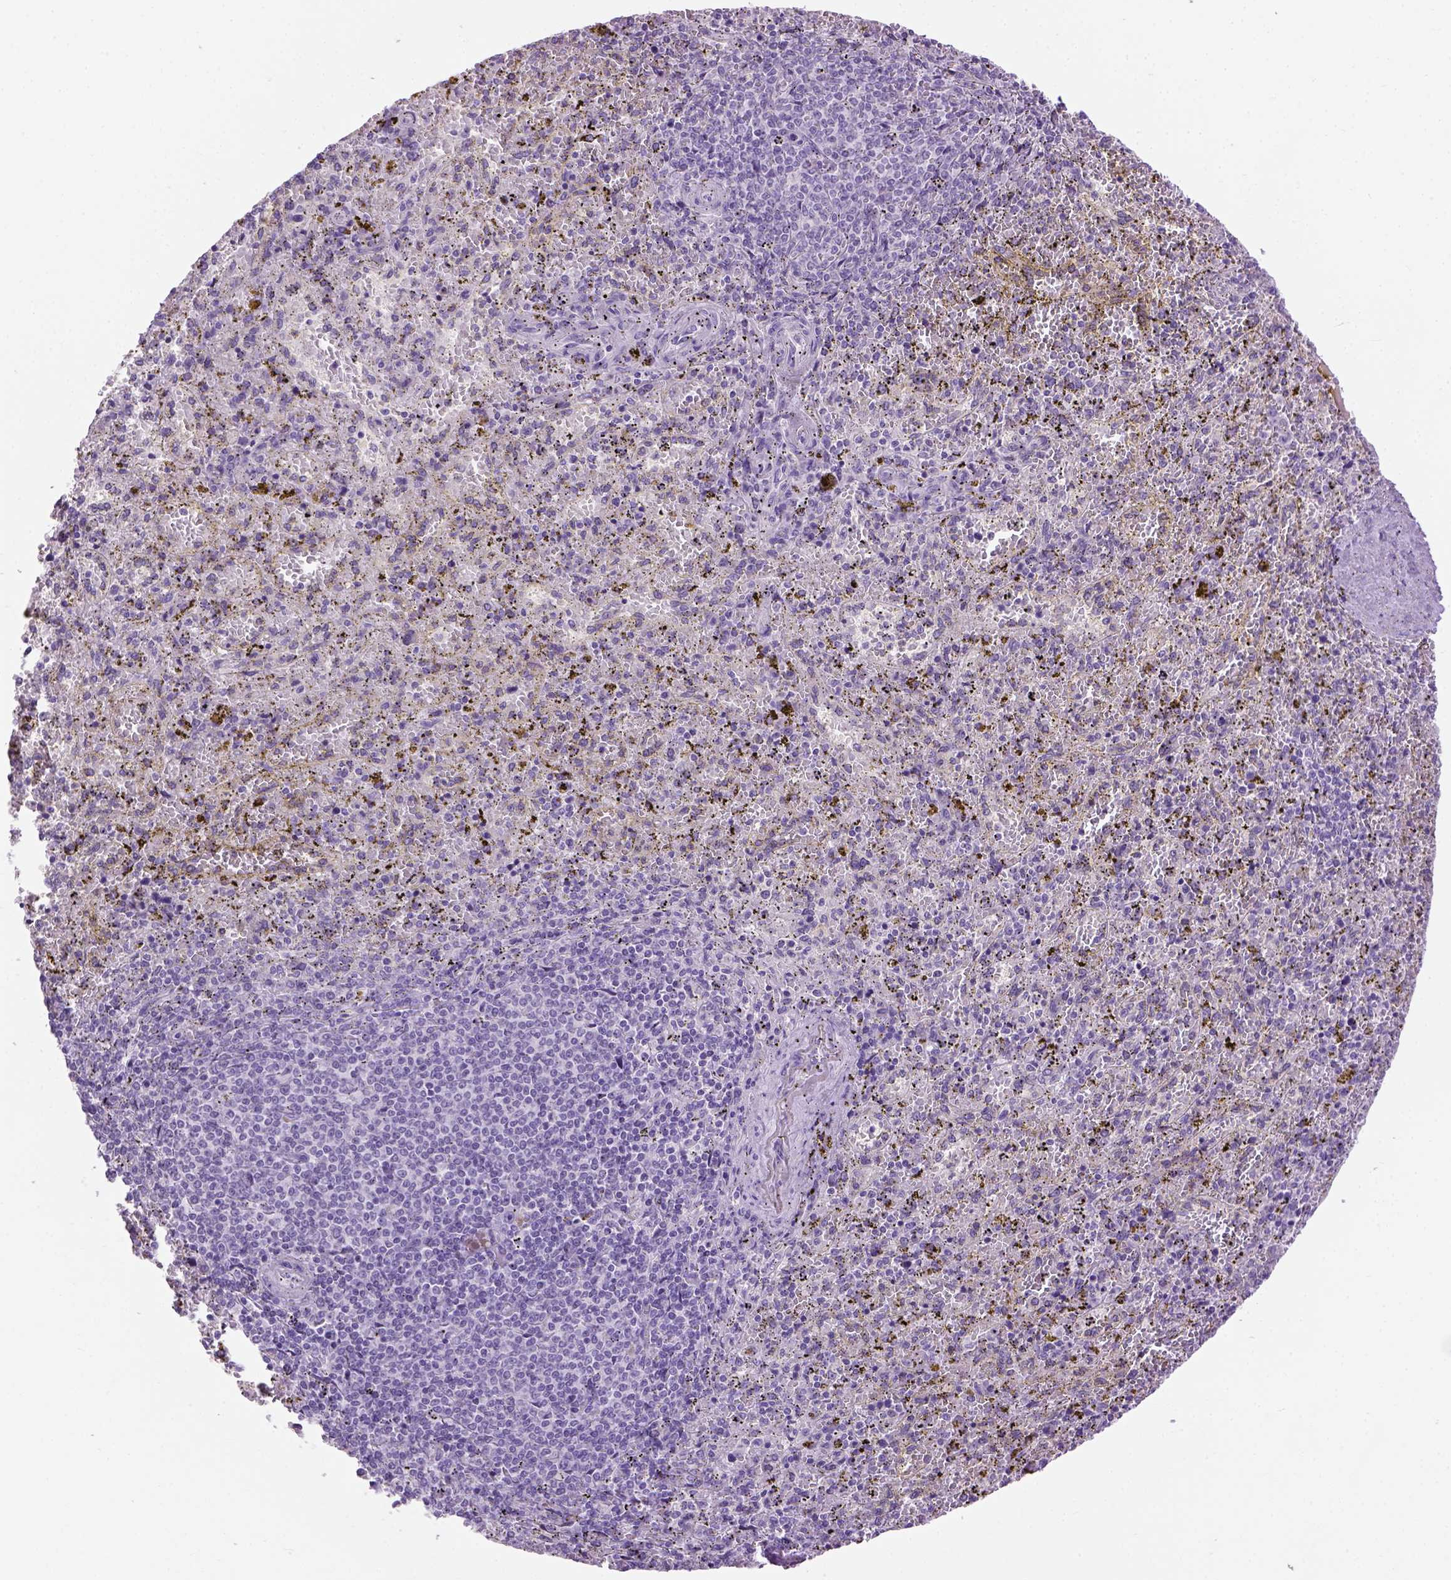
{"staining": {"intensity": "negative", "quantity": "none", "location": "none"}, "tissue": "spleen", "cell_type": "Cells in red pulp", "image_type": "normal", "snomed": [{"axis": "morphology", "description": "Normal tissue, NOS"}, {"axis": "topography", "description": "Spleen"}], "caption": "DAB immunohistochemical staining of unremarkable human spleen reveals no significant expression in cells in red pulp. (IHC, brightfield microscopy, high magnification).", "gene": "CYP24A1", "patient": {"sex": "female", "age": 50}}